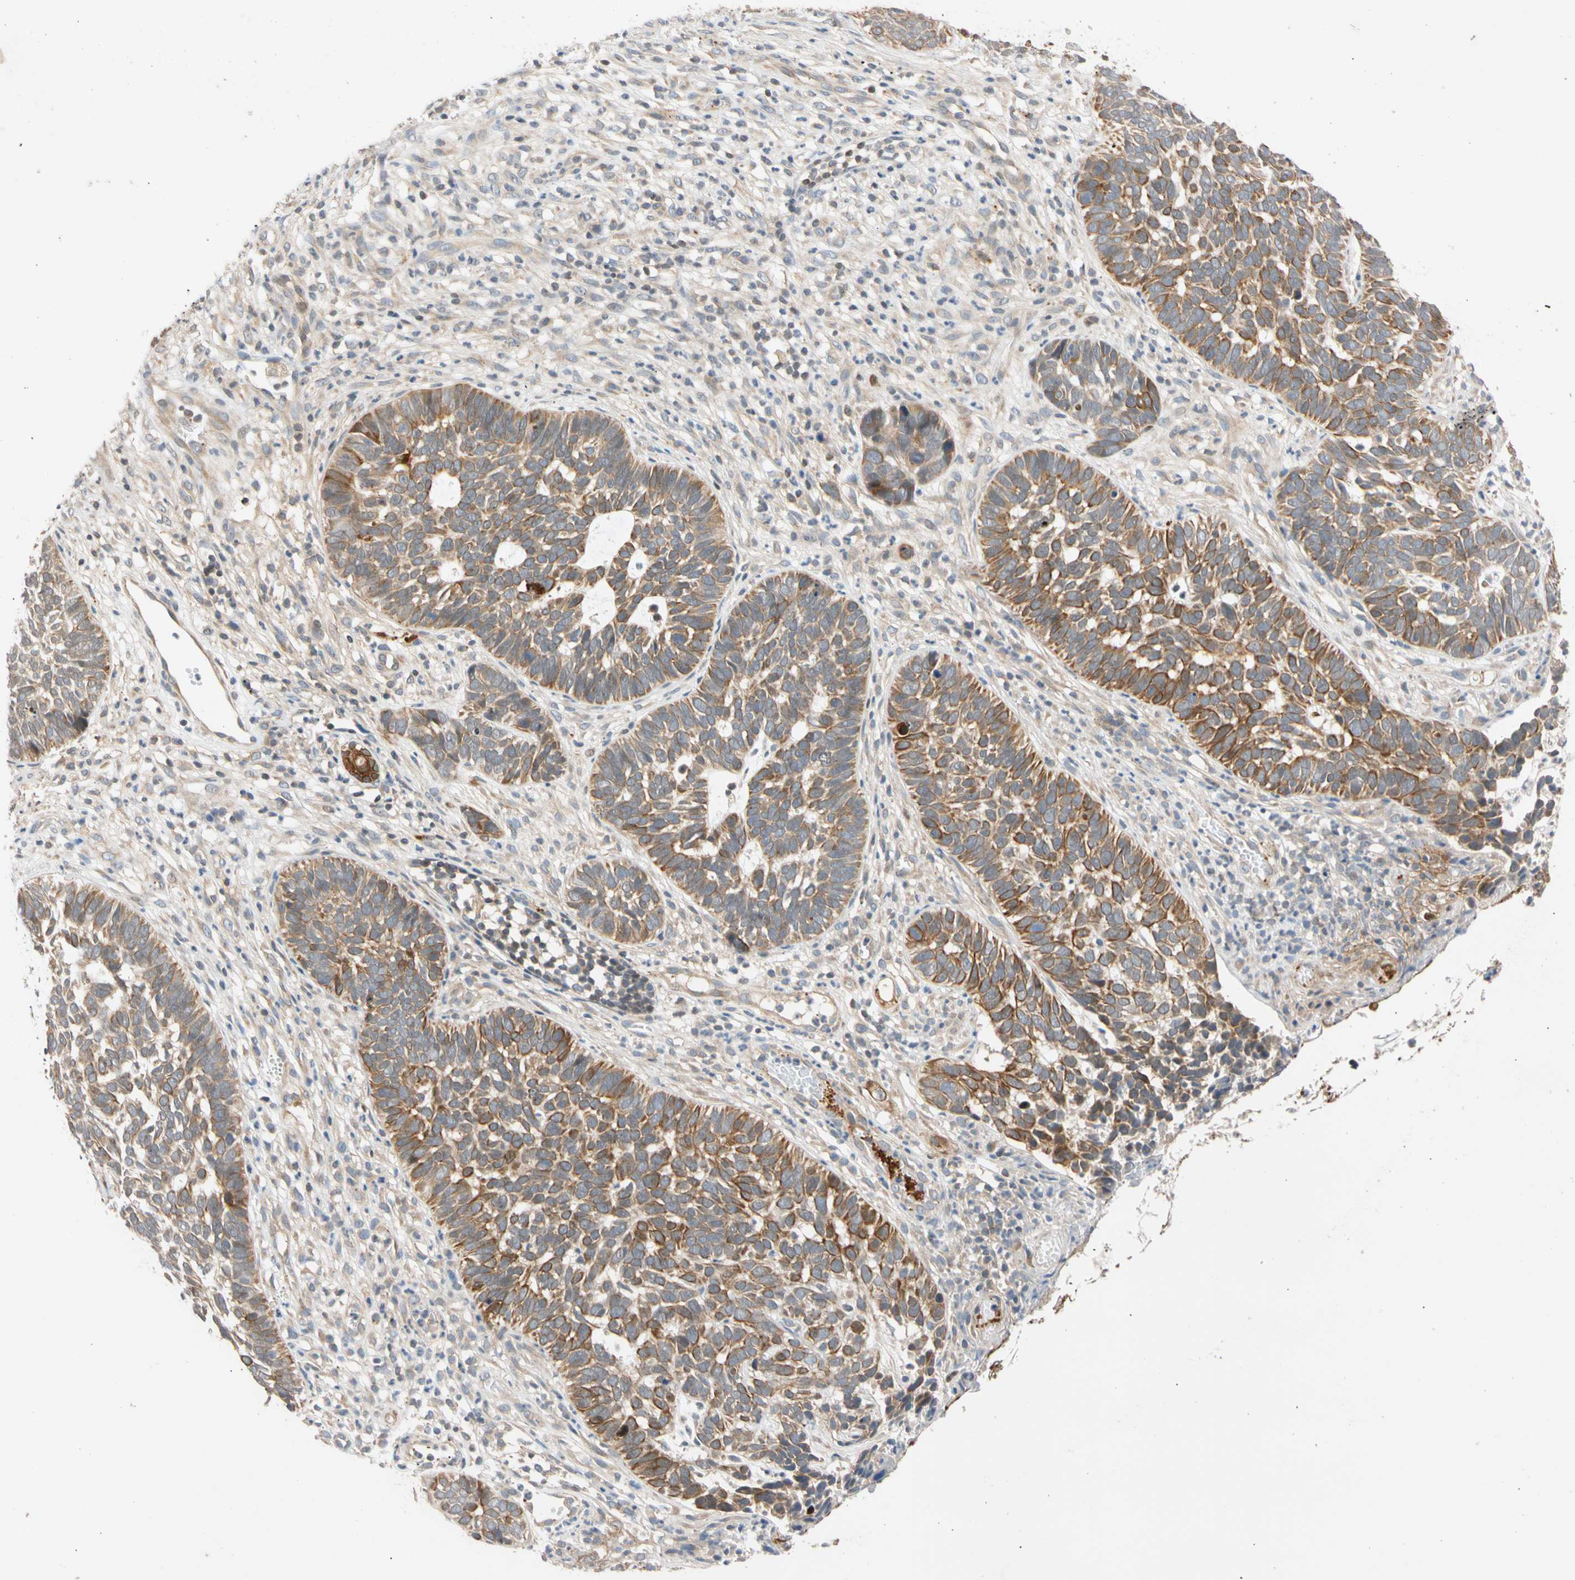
{"staining": {"intensity": "moderate", "quantity": ">75%", "location": "cytoplasmic/membranous"}, "tissue": "skin cancer", "cell_type": "Tumor cells", "image_type": "cancer", "snomed": [{"axis": "morphology", "description": "Basal cell carcinoma"}, {"axis": "topography", "description": "Skin"}], "caption": "Immunohistochemical staining of skin cancer demonstrates medium levels of moderate cytoplasmic/membranous protein expression in about >75% of tumor cells.", "gene": "CNST", "patient": {"sex": "male", "age": 87}}